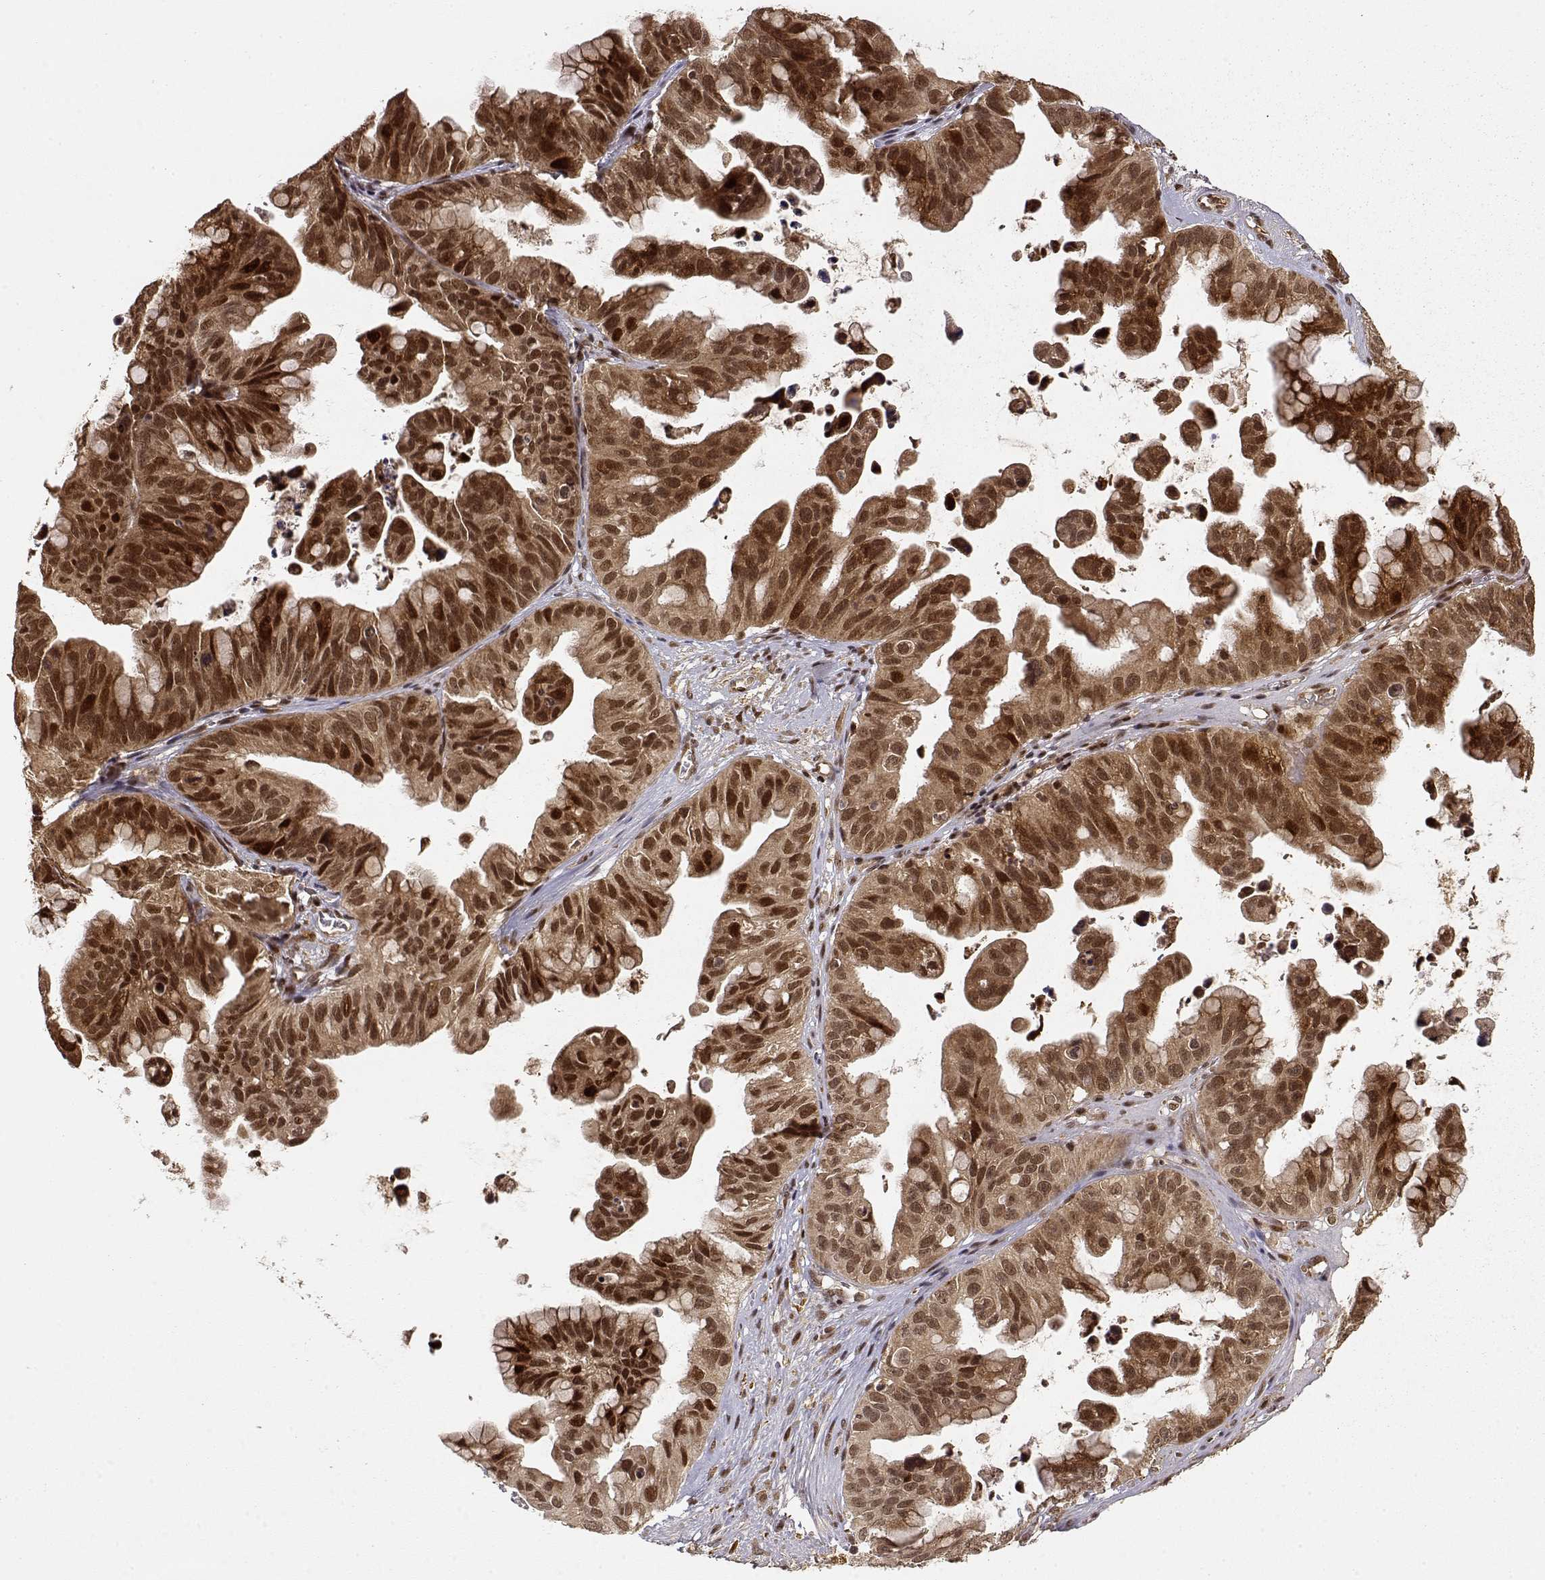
{"staining": {"intensity": "strong", "quantity": ">75%", "location": "cytoplasmic/membranous,nuclear"}, "tissue": "ovarian cancer", "cell_type": "Tumor cells", "image_type": "cancer", "snomed": [{"axis": "morphology", "description": "Cystadenocarcinoma, mucinous, NOS"}, {"axis": "topography", "description": "Ovary"}], "caption": "This photomicrograph demonstrates immunohistochemistry (IHC) staining of ovarian cancer, with high strong cytoplasmic/membranous and nuclear positivity in approximately >75% of tumor cells.", "gene": "MAEA", "patient": {"sex": "female", "age": 76}}